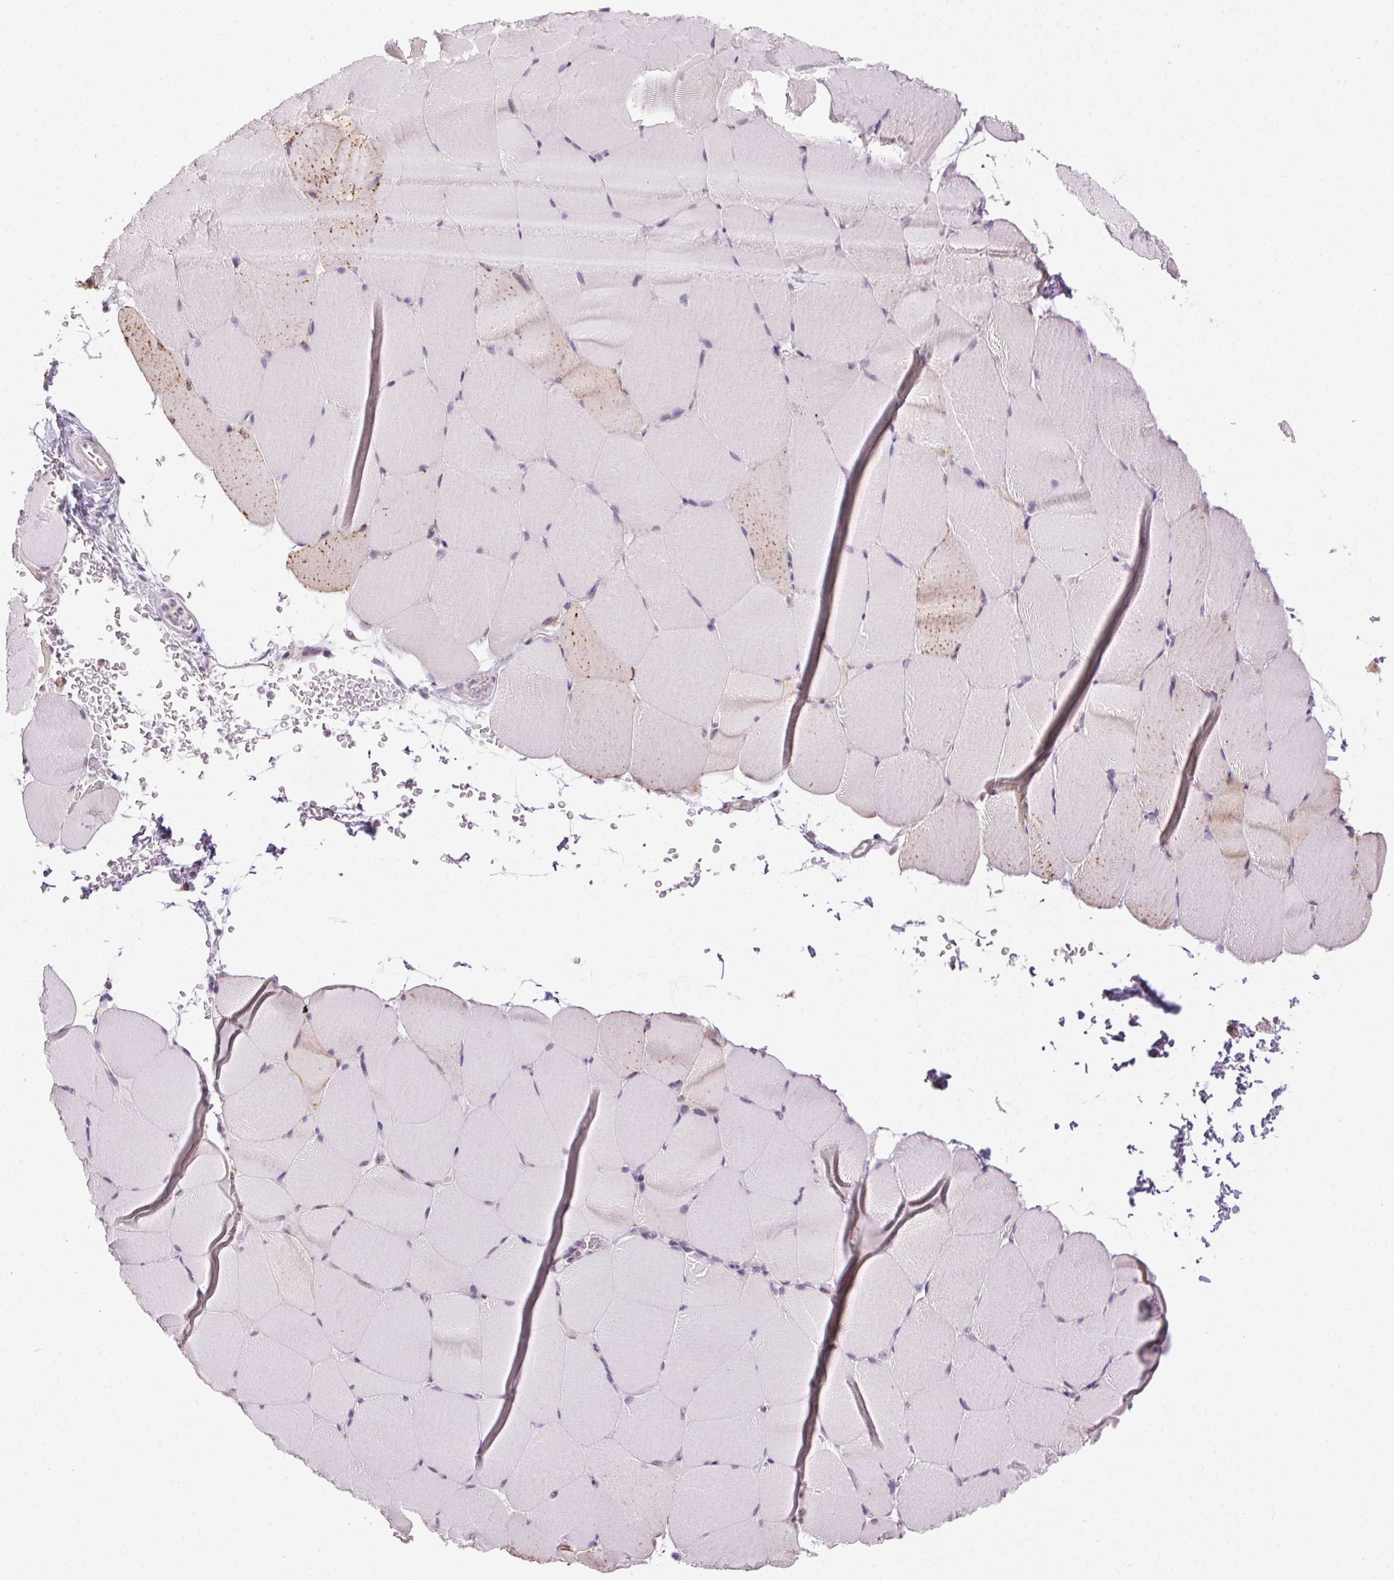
{"staining": {"intensity": "moderate", "quantity": "<25%", "location": "cytoplasmic/membranous"}, "tissue": "skeletal muscle", "cell_type": "Myocytes", "image_type": "normal", "snomed": [{"axis": "morphology", "description": "Normal tissue, NOS"}, {"axis": "topography", "description": "Skeletal muscle"}], "caption": "Moderate cytoplasmic/membranous expression for a protein is present in approximately <25% of myocytes of unremarkable skeletal muscle using immunohistochemistry (IHC).", "gene": "FAM168A", "patient": {"sex": "female", "age": 37}}